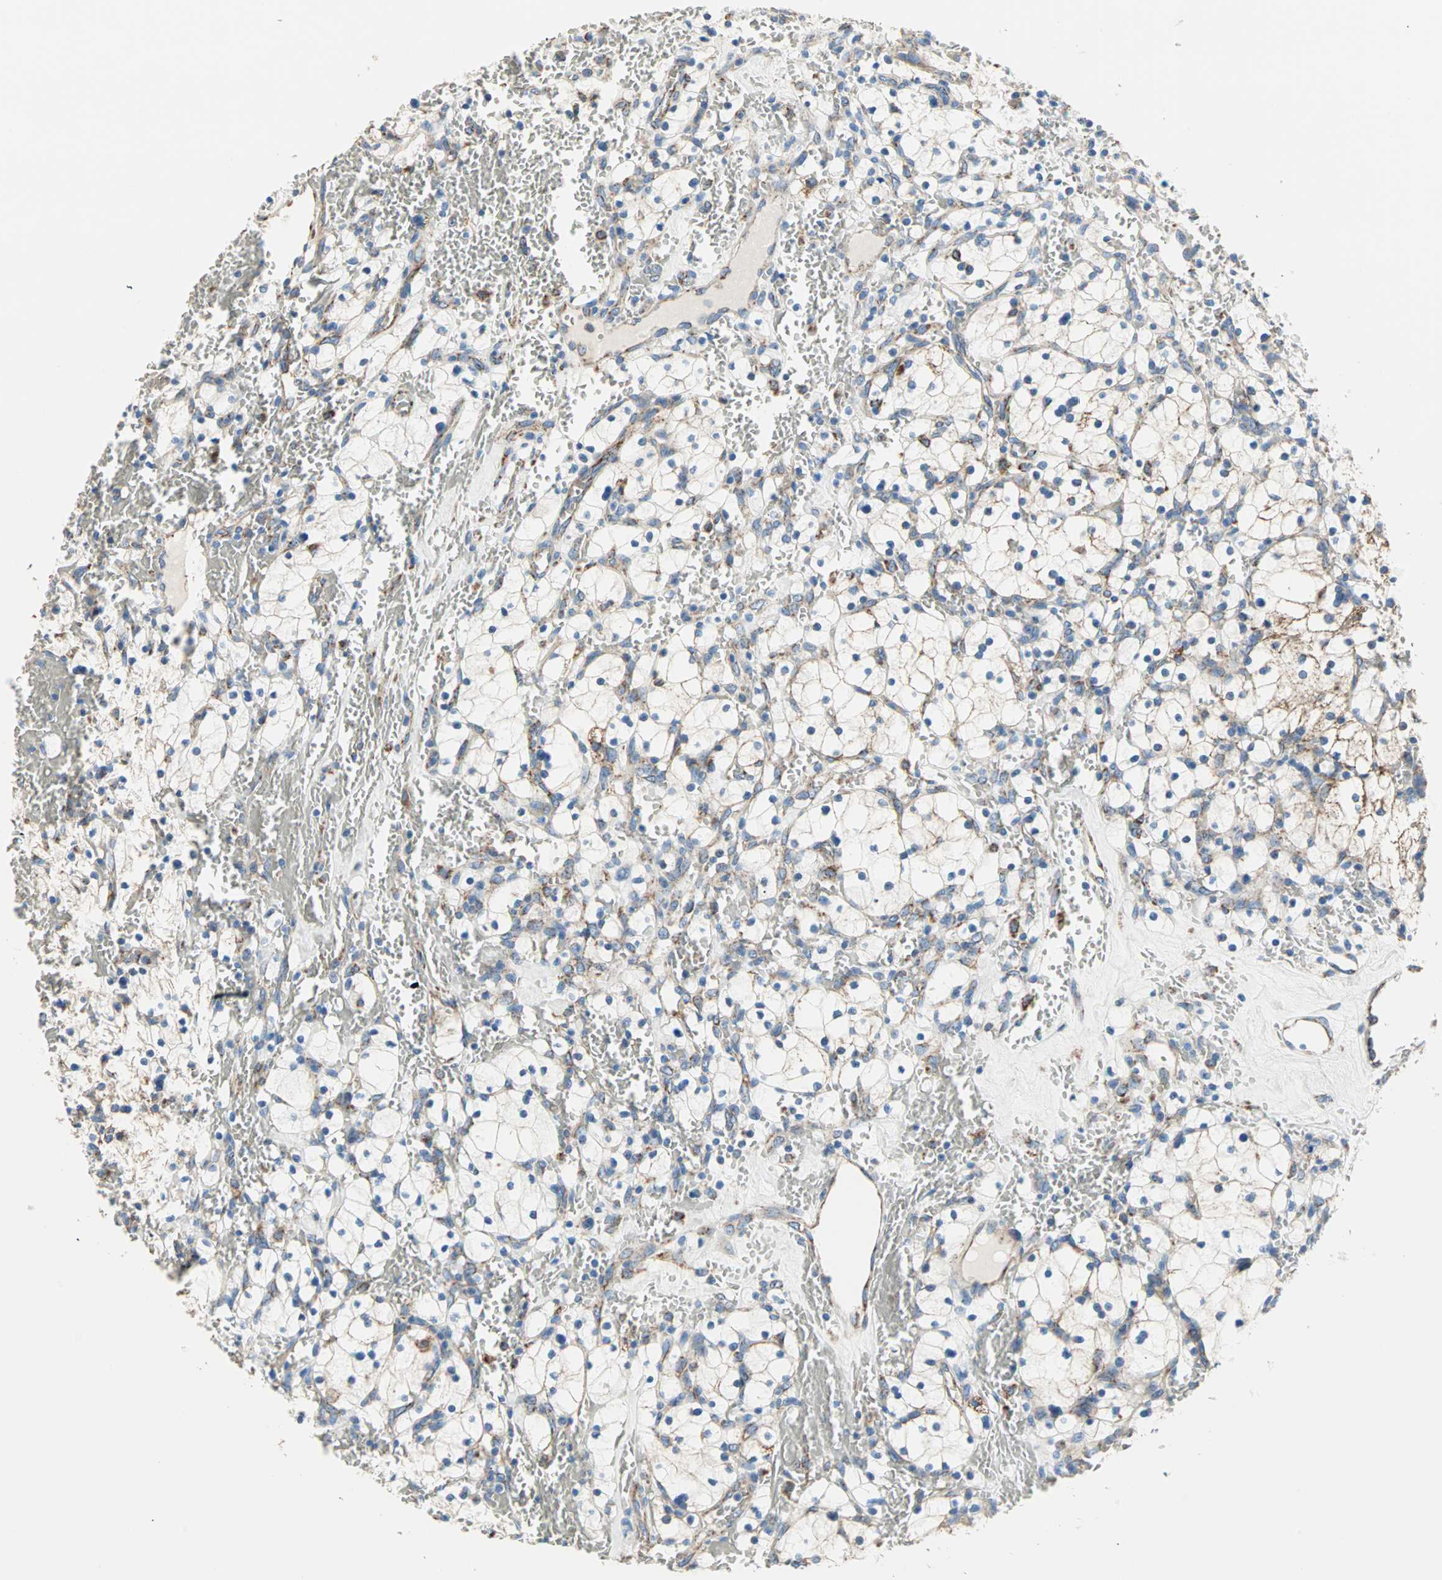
{"staining": {"intensity": "moderate", "quantity": "<25%", "location": "cytoplasmic/membranous"}, "tissue": "renal cancer", "cell_type": "Tumor cells", "image_type": "cancer", "snomed": [{"axis": "morphology", "description": "Adenocarcinoma, NOS"}, {"axis": "topography", "description": "Kidney"}], "caption": "An immunohistochemistry (IHC) histopathology image of neoplastic tissue is shown. Protein staining in brown shows moderate cytoplasmic/membranous positivity in renal cancer within tumor cells. (DAB = brown stain, brightfield microscopy at high magnification).", "gene": "TST", "patient": {"sex": "female", "age": 83}}